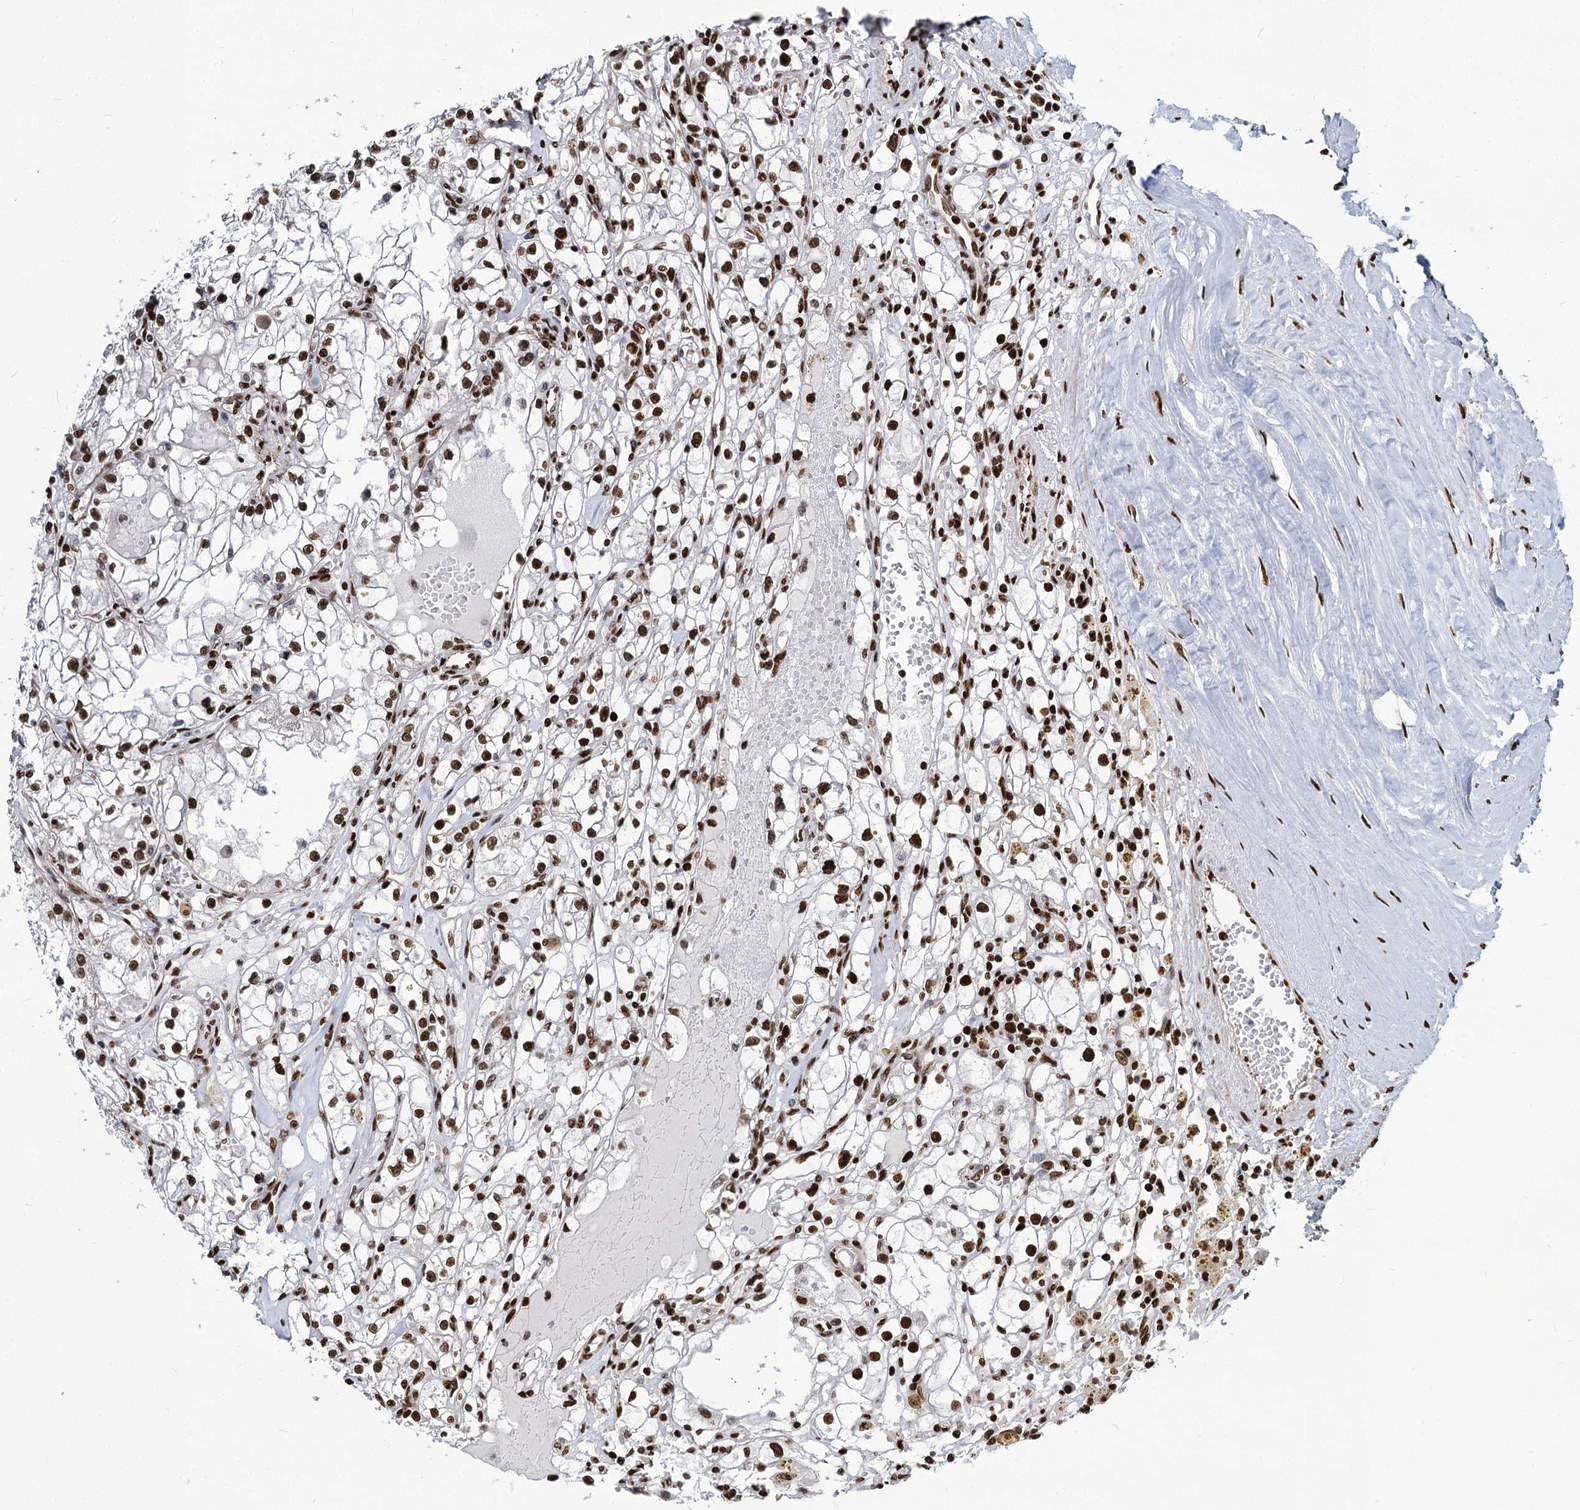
{"staining": {"intensity": "strong", "quantity": ">75%", "location": "nuclear"}, "tissue": "renal cancer", "cell_type": "Tumor cells", "image_type": "cancer", "snomed": [{"axis": "morphology", "description": "Adenocarcinoma, NOS"}, {"axis": "topography", "description": "Kidney"}], "caption": "Strong nuclear protein expression is appreciated in about >75% of tumor cells in renal adenocarcinoma.", "gene": "MECP2", "patient": {"sex": "male", "age": 56}}